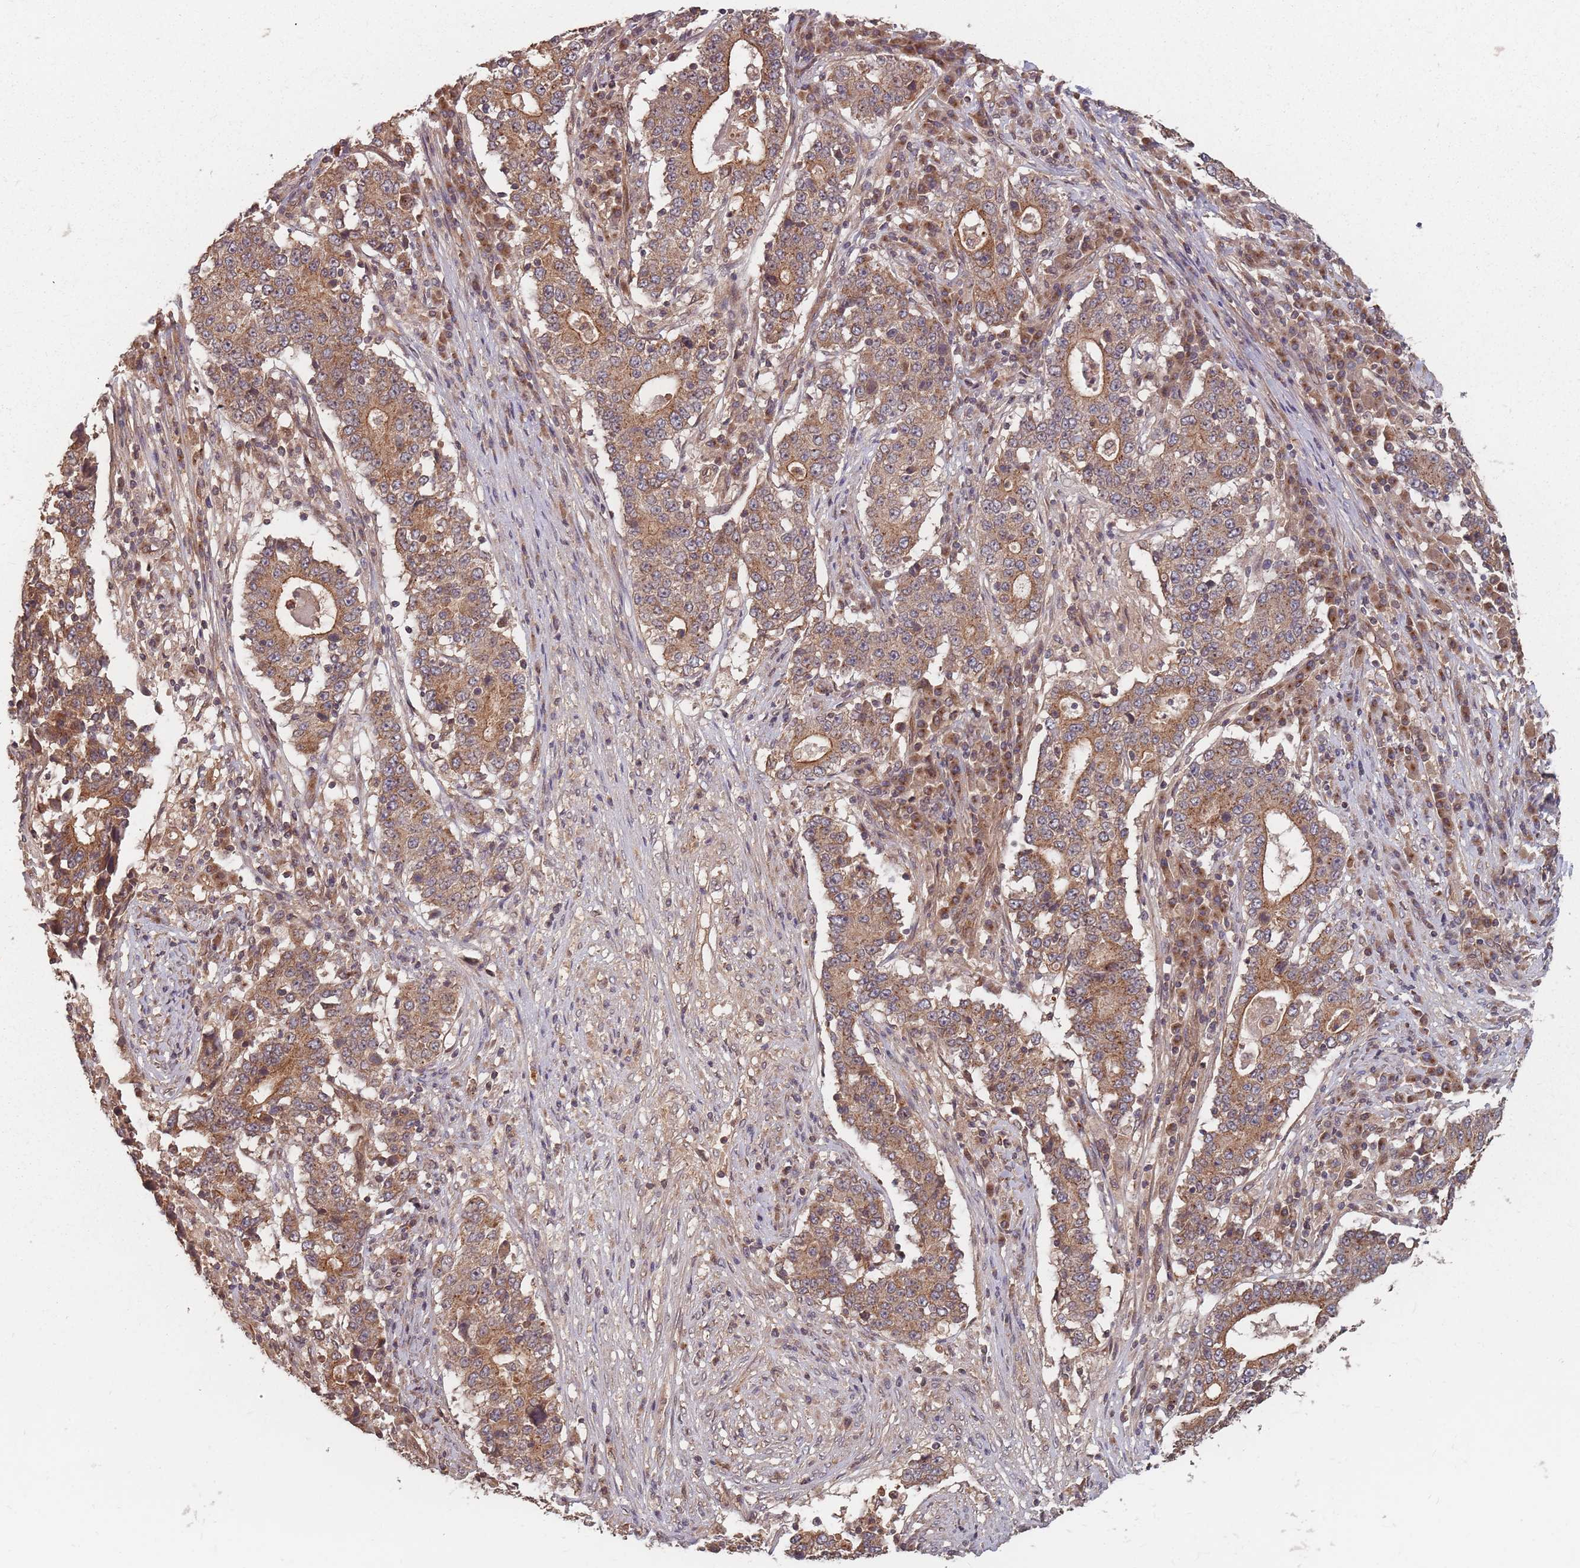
{"staining": {"intensity": "moderate", "quantity": ">75%", "location": "cytoplasmic/membranous"}, "tissue": "stomach cancer", "cell_type": "Tumor cells", "image_type": "cancer", "snomed": [{"axis": "morphology", "description": "Adenocarcinoma, NOS"}, {"axis": "topography", "description": "Stomach"}], "caption": "The micrograph displays staining of stomach cancer (adenocarcinoma), revealing moderate cytoplasmic/membranous protein positivity (brown color) within tumor cells. Nuclei are stained in blue.", "gene": "C3orf14", "patient": {"sex": "male", "age": 59}}